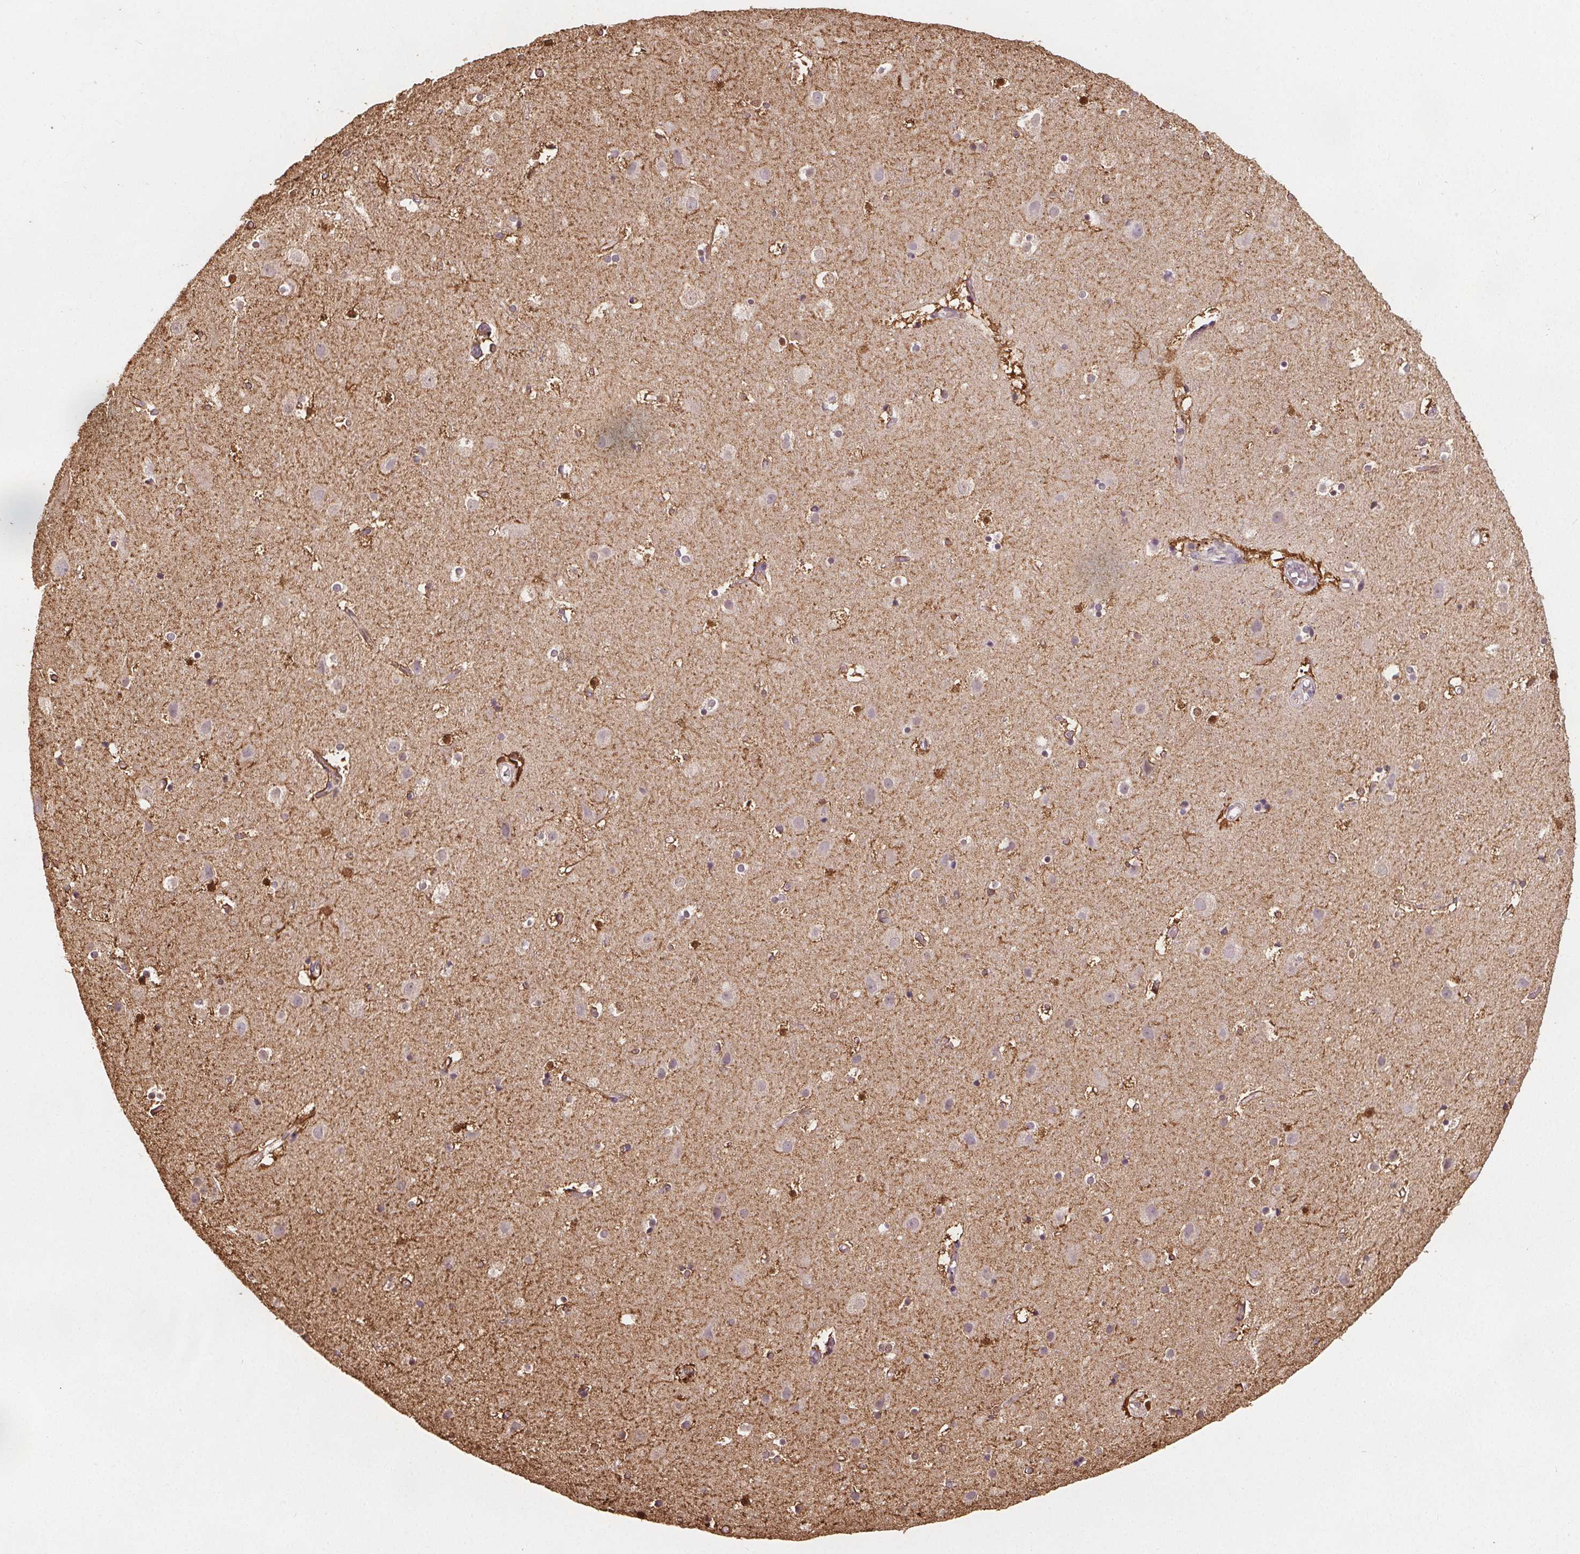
{"staining": {"intensity": "moderate", "quantity": ">75%", "location": "cytoplasmic/membranous,nuclear"}, "tissue": "cerebral cortex", "cell_type": "Endothelial cells", "image_type": "normal", "snomed": [{"axis": "morphology", "description": "Normal tissue, NOS"}, {"axis": "topography", "description": "Cerebral cortex"}], "caption": "A medium amount of moderate cytoplasmic/membranous,nuclear positivity is identified in about >75% of endothelial cells in normal cerebral cortex. The protein of interest is shown in brown color, while the nuclei are stained blue.", "gene": "ENO1", "patient": {"sex": "female", "age": 52}}